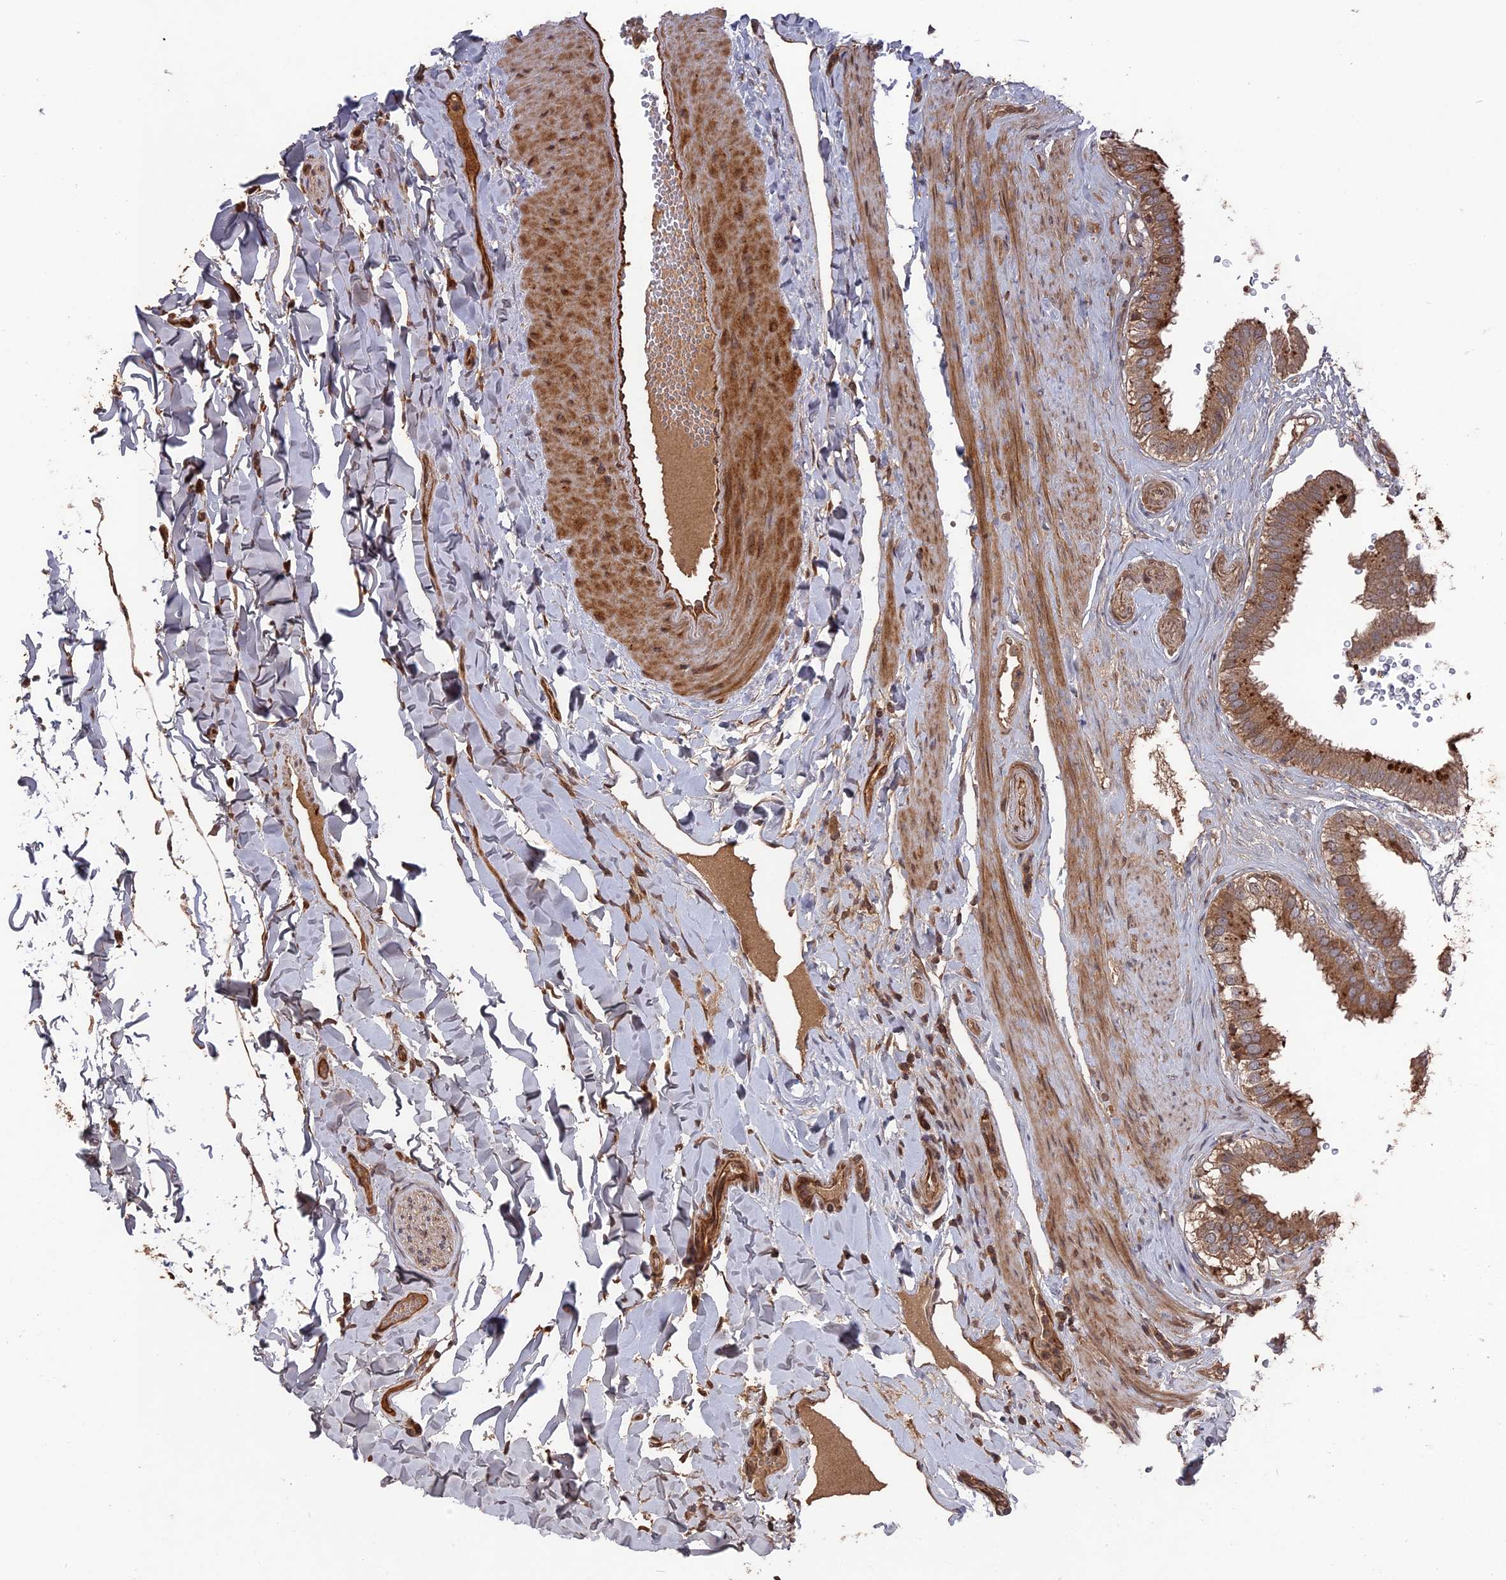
{"staining": {"intensity": "moderate", "quantity": ">75%", "location": "cytoplasmic/membranous"}, "tissue": "gallbladder", "cell_type": "Glandular cells", "image_type": "normal", "snomed": [{"axis": "morphology", "description": "Normal tissue, NOS"}, {"axis": "topography", "description": "Gallbladder"}], "caption": "An immunohistochemistry (IHC) photomicrograph of benign tissue is shown. Protein staining in brown labels moderate cytoplasmic/membranous positivity in gallbladder within glandular cells.", "gene": "DEF8", "patient": {"sex": "female", "age": 61}}